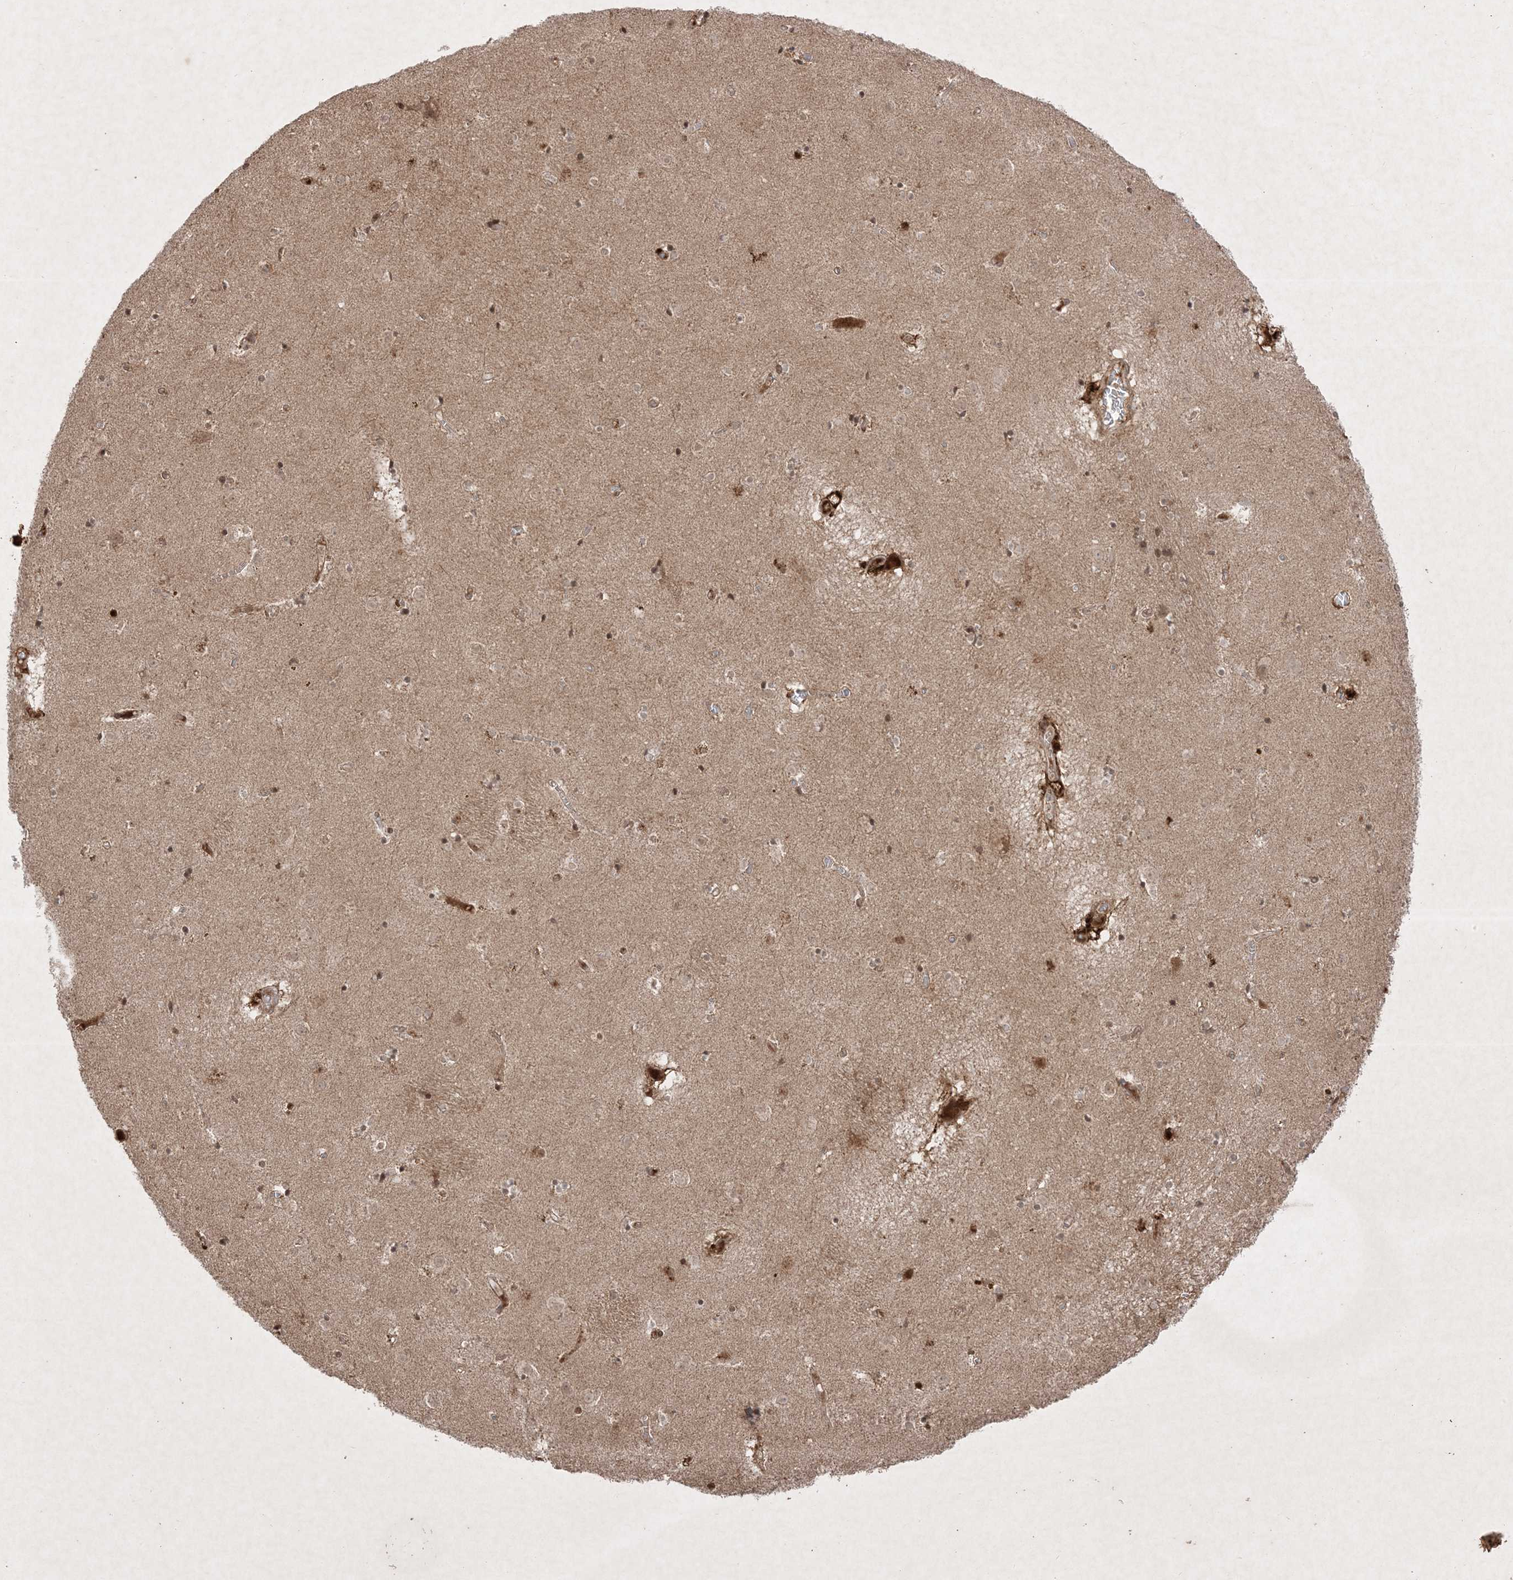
{"staining": {"intensity": "weak", "quantity": "25%-75%", "location": "nuclear"}, "tissue": "caudate", "cell_type": "Glial cells", "image_type": "normal", "snomed": [{"axis": "morphology", "description": "Normal tissue, NOS"}, {"axis": "topography", "description": "Lateral ventricle wall"}], "caption": "Immunohistochemistry (IHC) (DAB (3,3'-diaminobenzidine)) staining of unremarkable human caudate demonstrates weak nuclear protein staining in approximately 25%-75% of glial cells. (Brightfield microscopy of DAB IHC at high magnification).", "gene": "PTK6", "patient": {"sex": "male", "age": 70}}